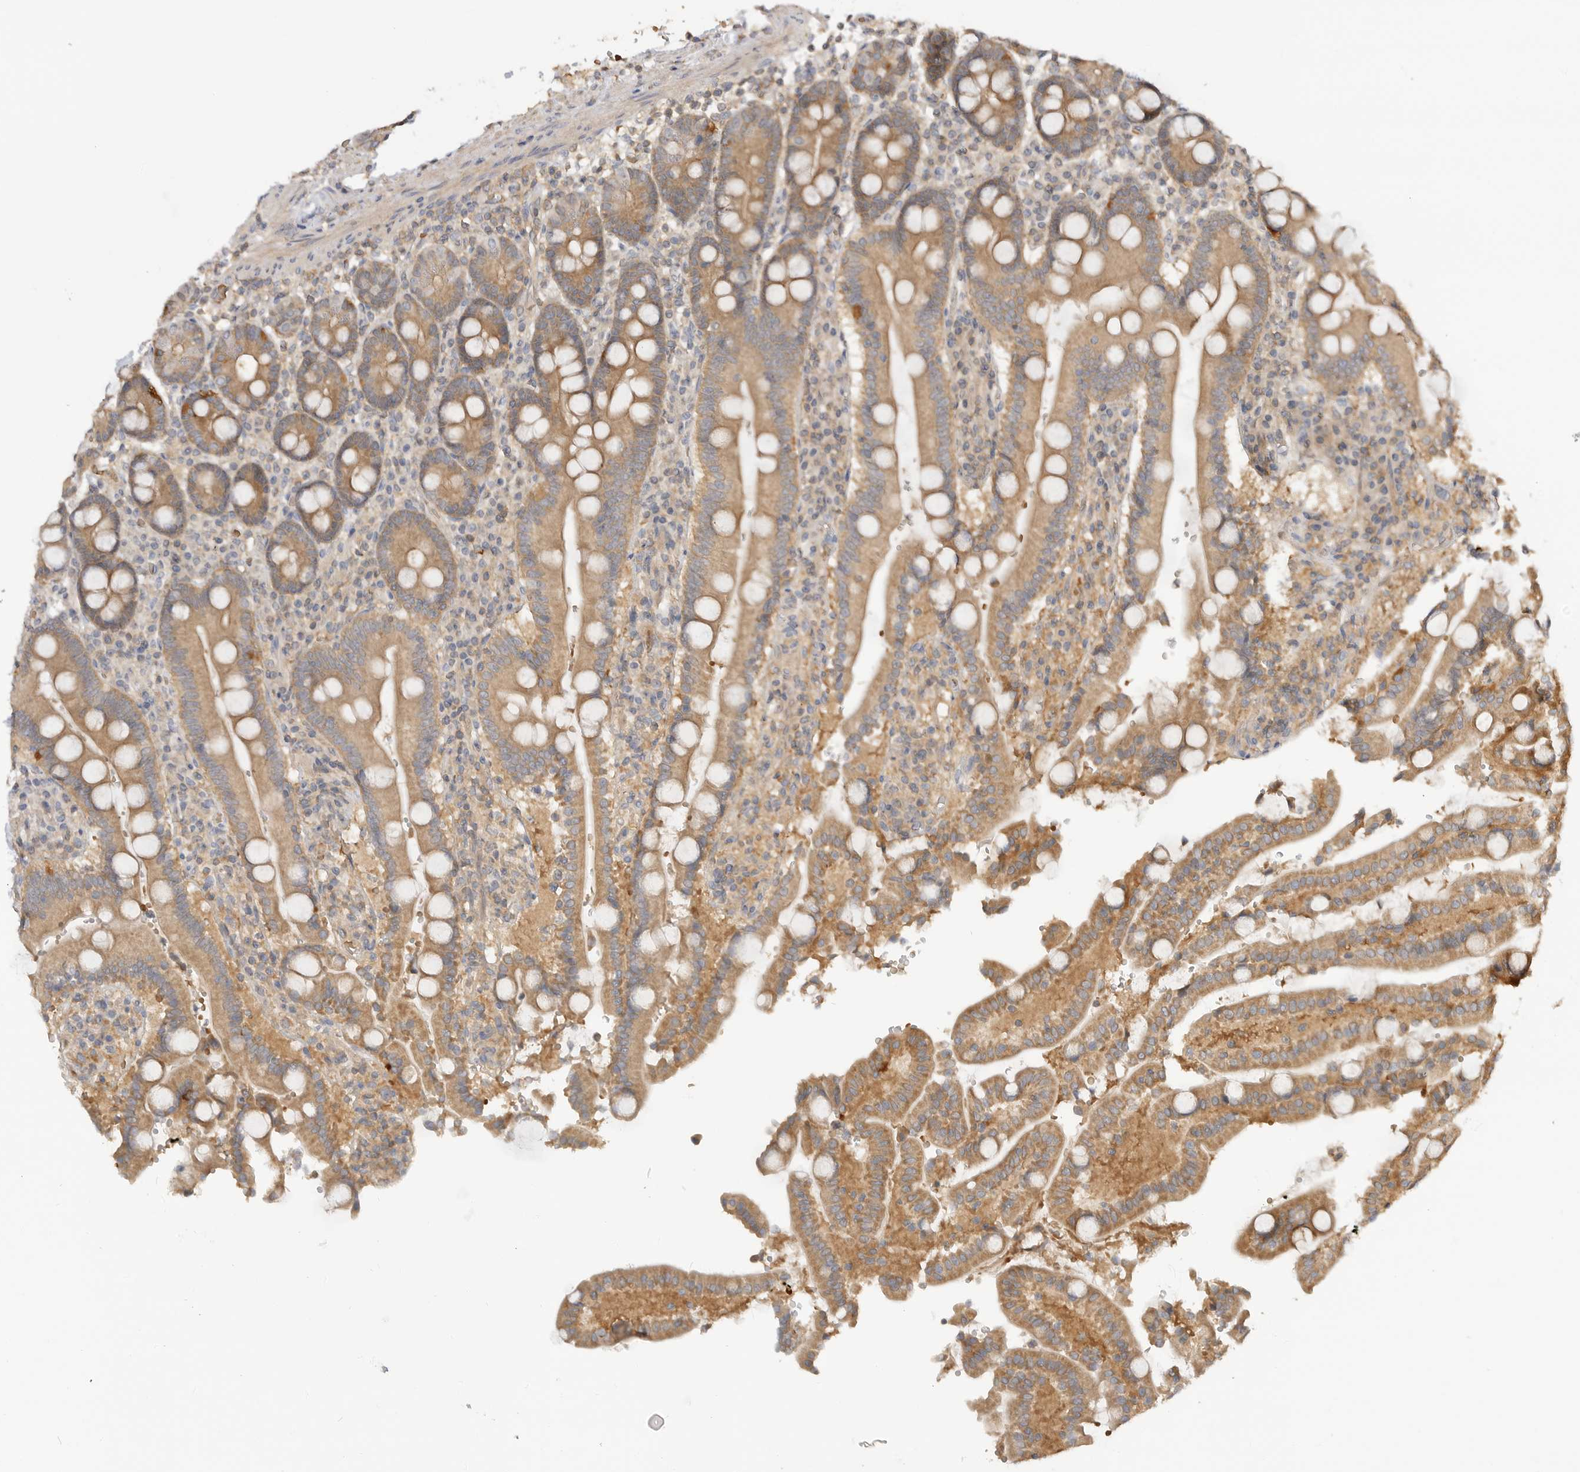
{"staining": {"intensity": "moderate", "quantity": ">75%", "location": "cytoplasmic/membranous"}, "tissue": "duodenum", "cell_type": "Glandular cells", "image_type": "normal", "snomed": [{"axis": "morphology", "description": "Normal tissue, NOS"}, {"axis": "topography", "description": "Small intestine, NOS"}], "caption": "Protein staining exhibits moderate cytoplasmic/membranous staining in about >75% of glandular cells in benign duodenum.", "gene": "CLDN12", "patient": {"sex": "female", "age": 71}}